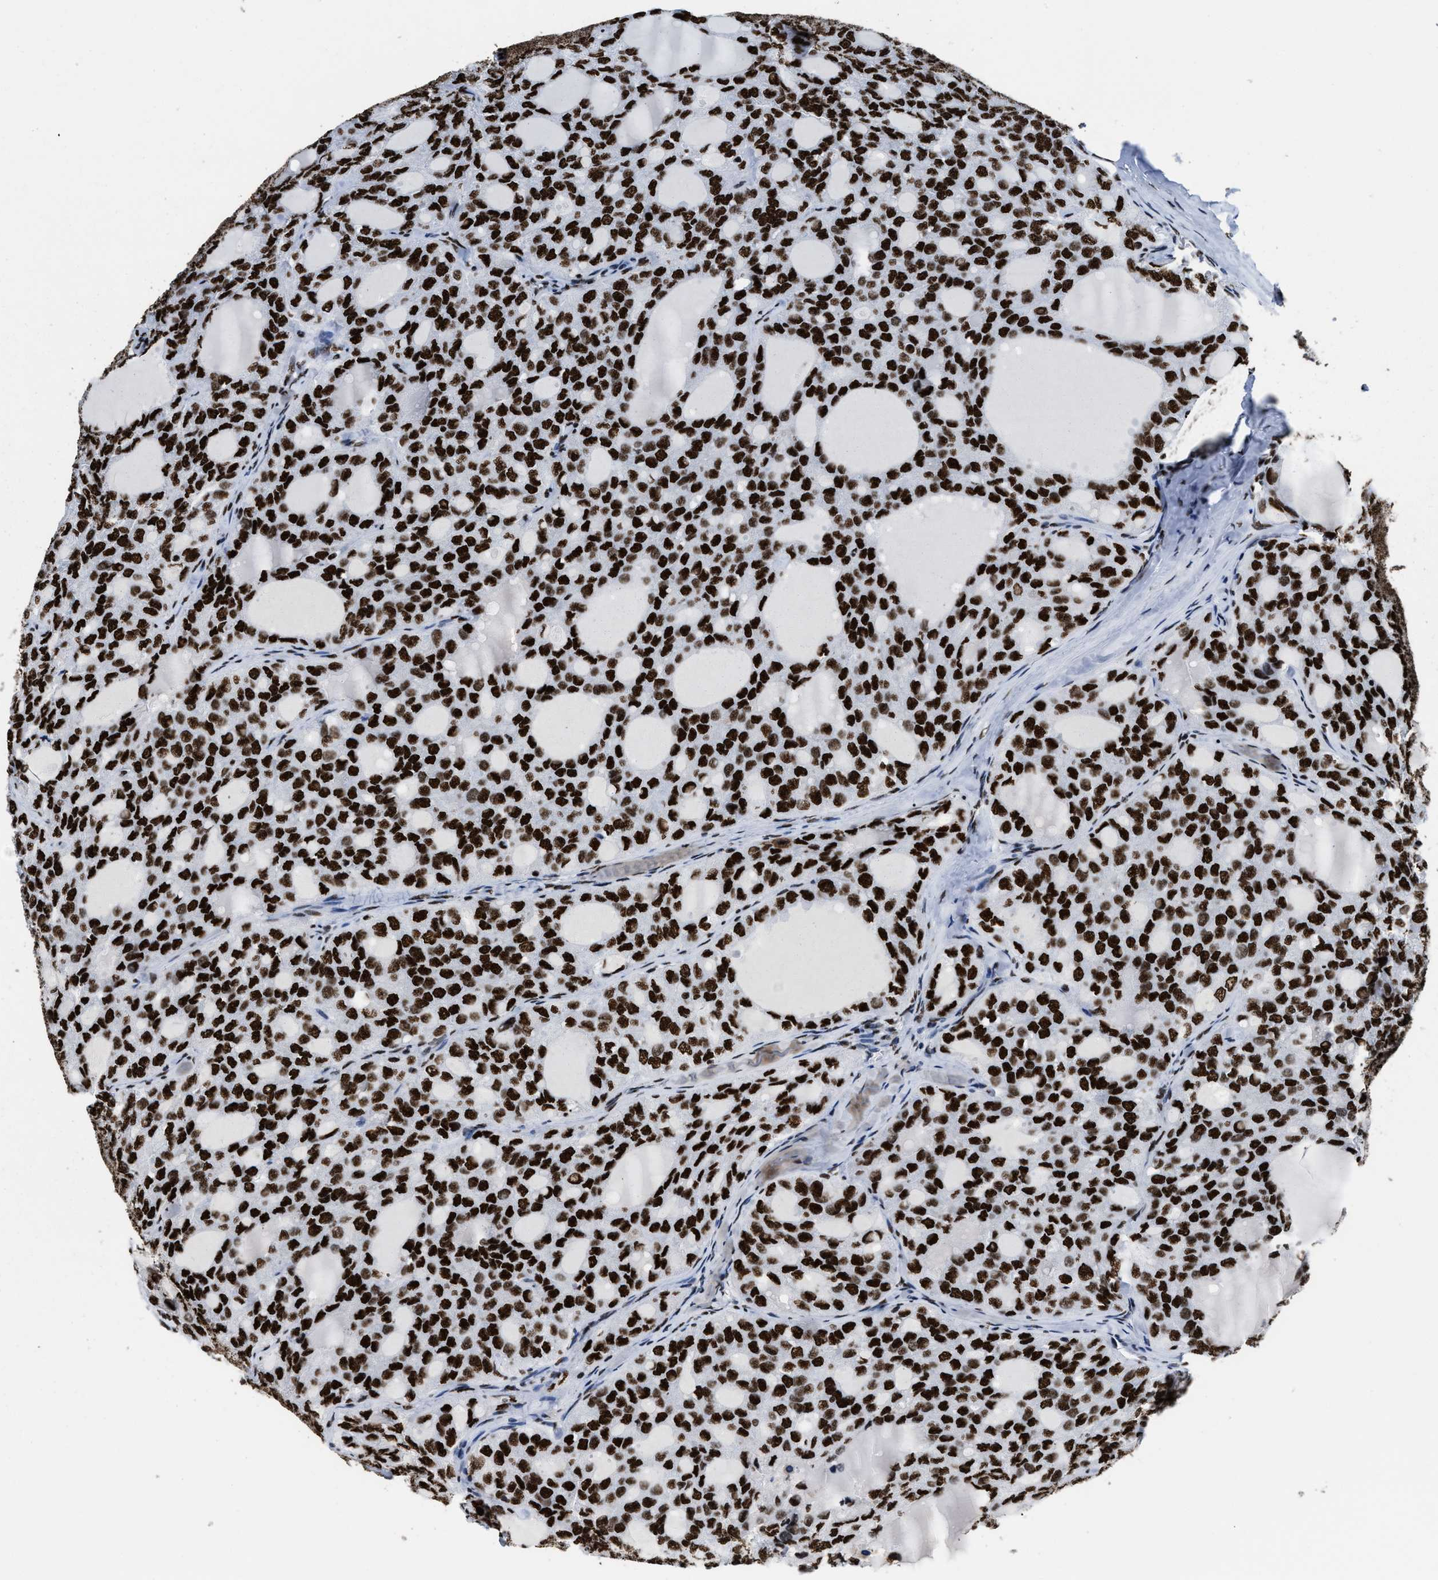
{"staining": {"intensity": "strong", "quantity": ">75%", "location": "nuclear"}, "tissue": "thyroid cancer", "cell_type": "Tumor cells", "image_type": "cancer", "snomed": [{"axis": "morphology", "description": "Follicular adenoma carcinoma, NOS"}, {"axis": "topography", "description": "Thyroid gland"}], "caption": "This is an image of immunohistochemistry staining of thyroid cancer (follicular adenoma carcinoma), which shows strong staining in the nuclear of tumor cells.", "gene": "SMARCC2", "patient": {"sex": "male", "age": 75}}